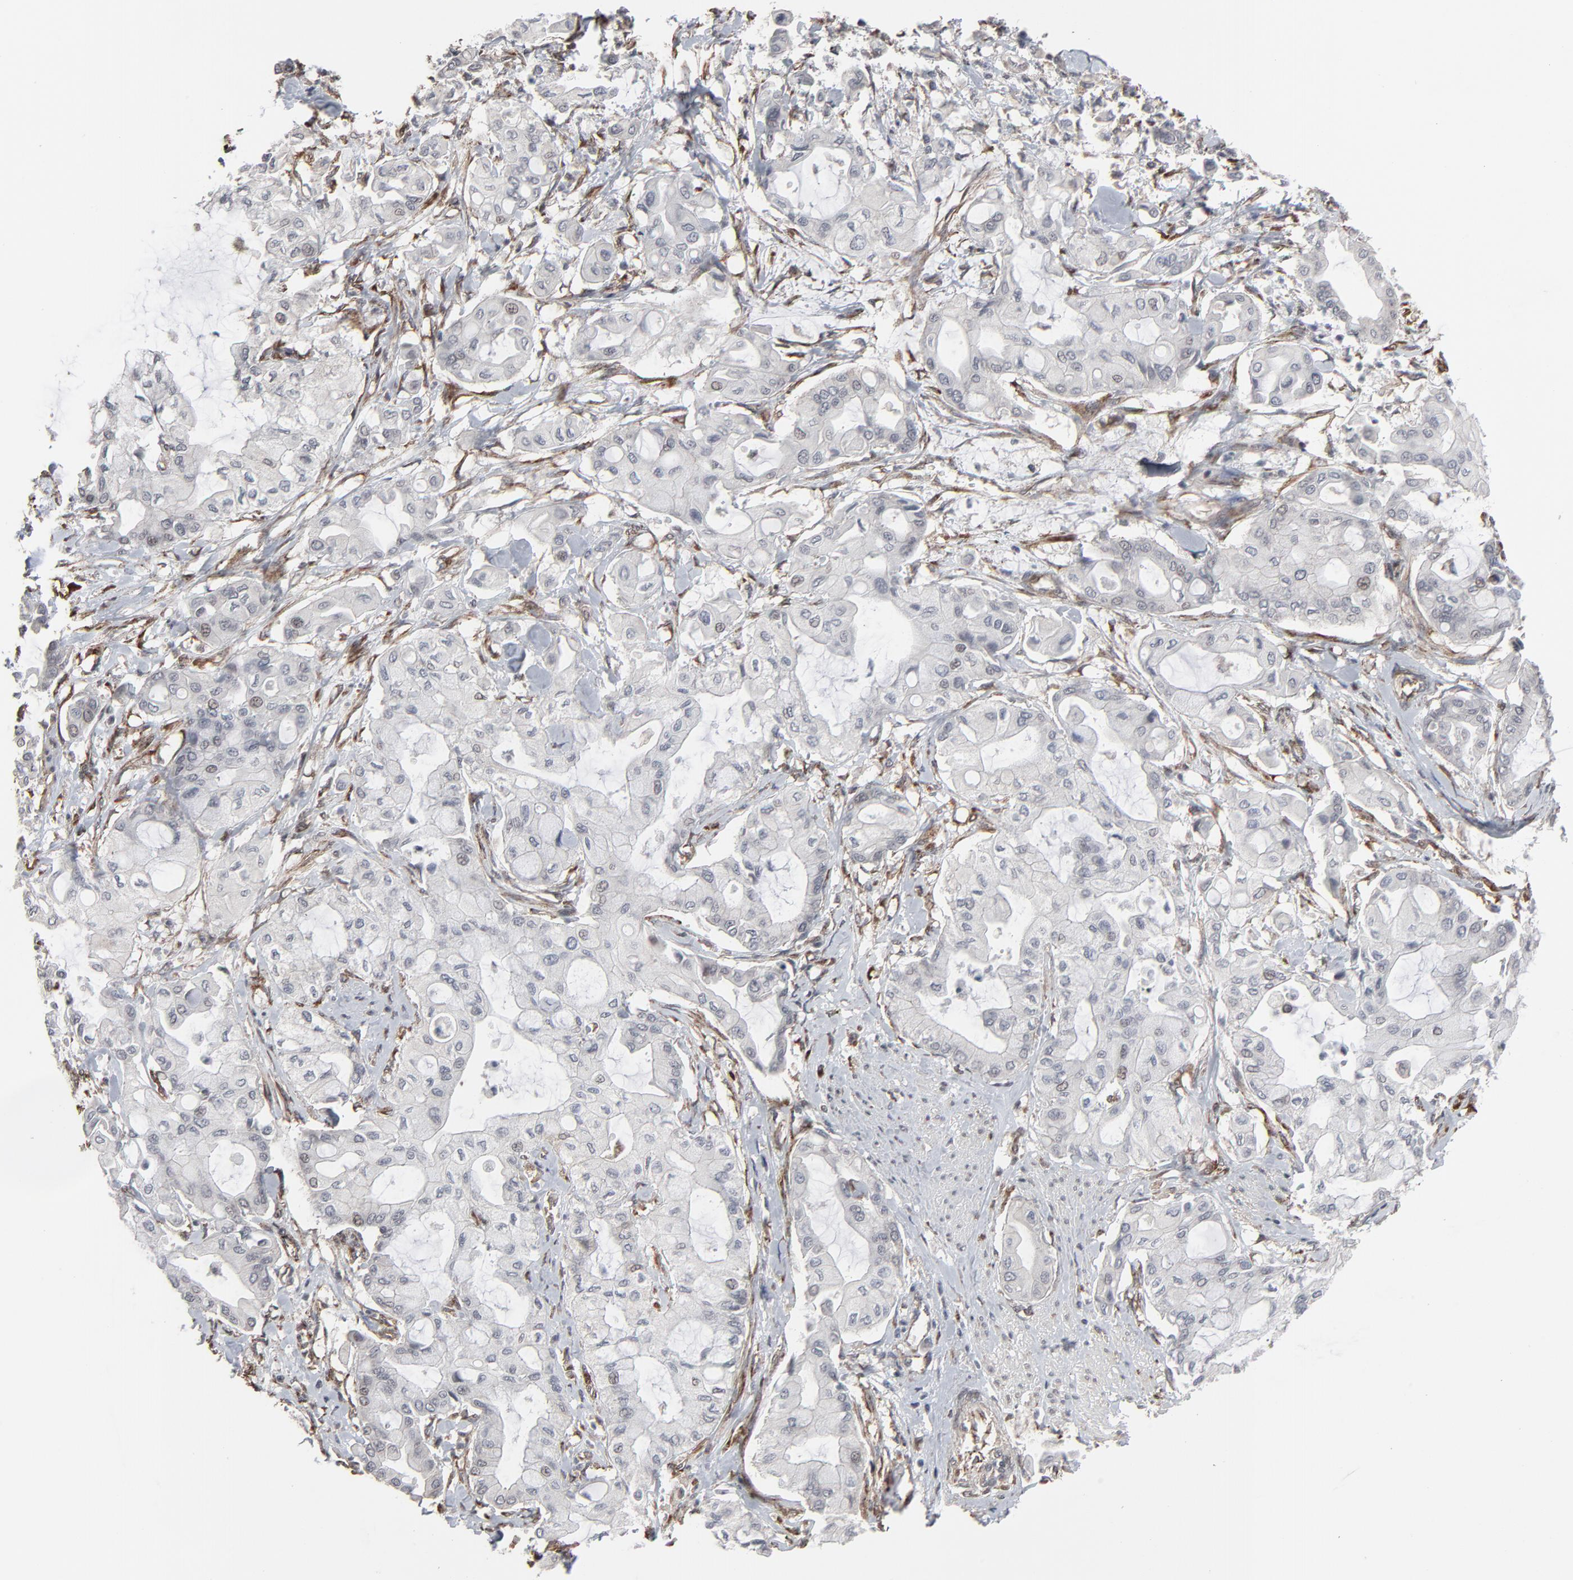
{"staining": {"intensity": "weak", "quantity": "<25%", "location": "nuclear"}, "tissue": "pancreatic cancer", "cell_type": "Tumor cells", "image_type": "cancer", "snomed": [{"axis": "morphology", "description": "Adenocarcinoma, NOS"}, {"axis": "morphology", "description": "Adenocarcinoma, metastatic, NOS"}, {"axis": "topography", "description": "Lymph node"}, {"axis": "topography", "description": "Pancreas"}, {"axis": "topography", "description": "Duodenum"}], "caption": "This is an immunohistochemistry (IHC) photomicrograph of human adenocarcinoma (pancreatic). There is no positivity in tumor cells.", "gene": "CTNND1", "patient": {"sex": "female", "age": 64}}